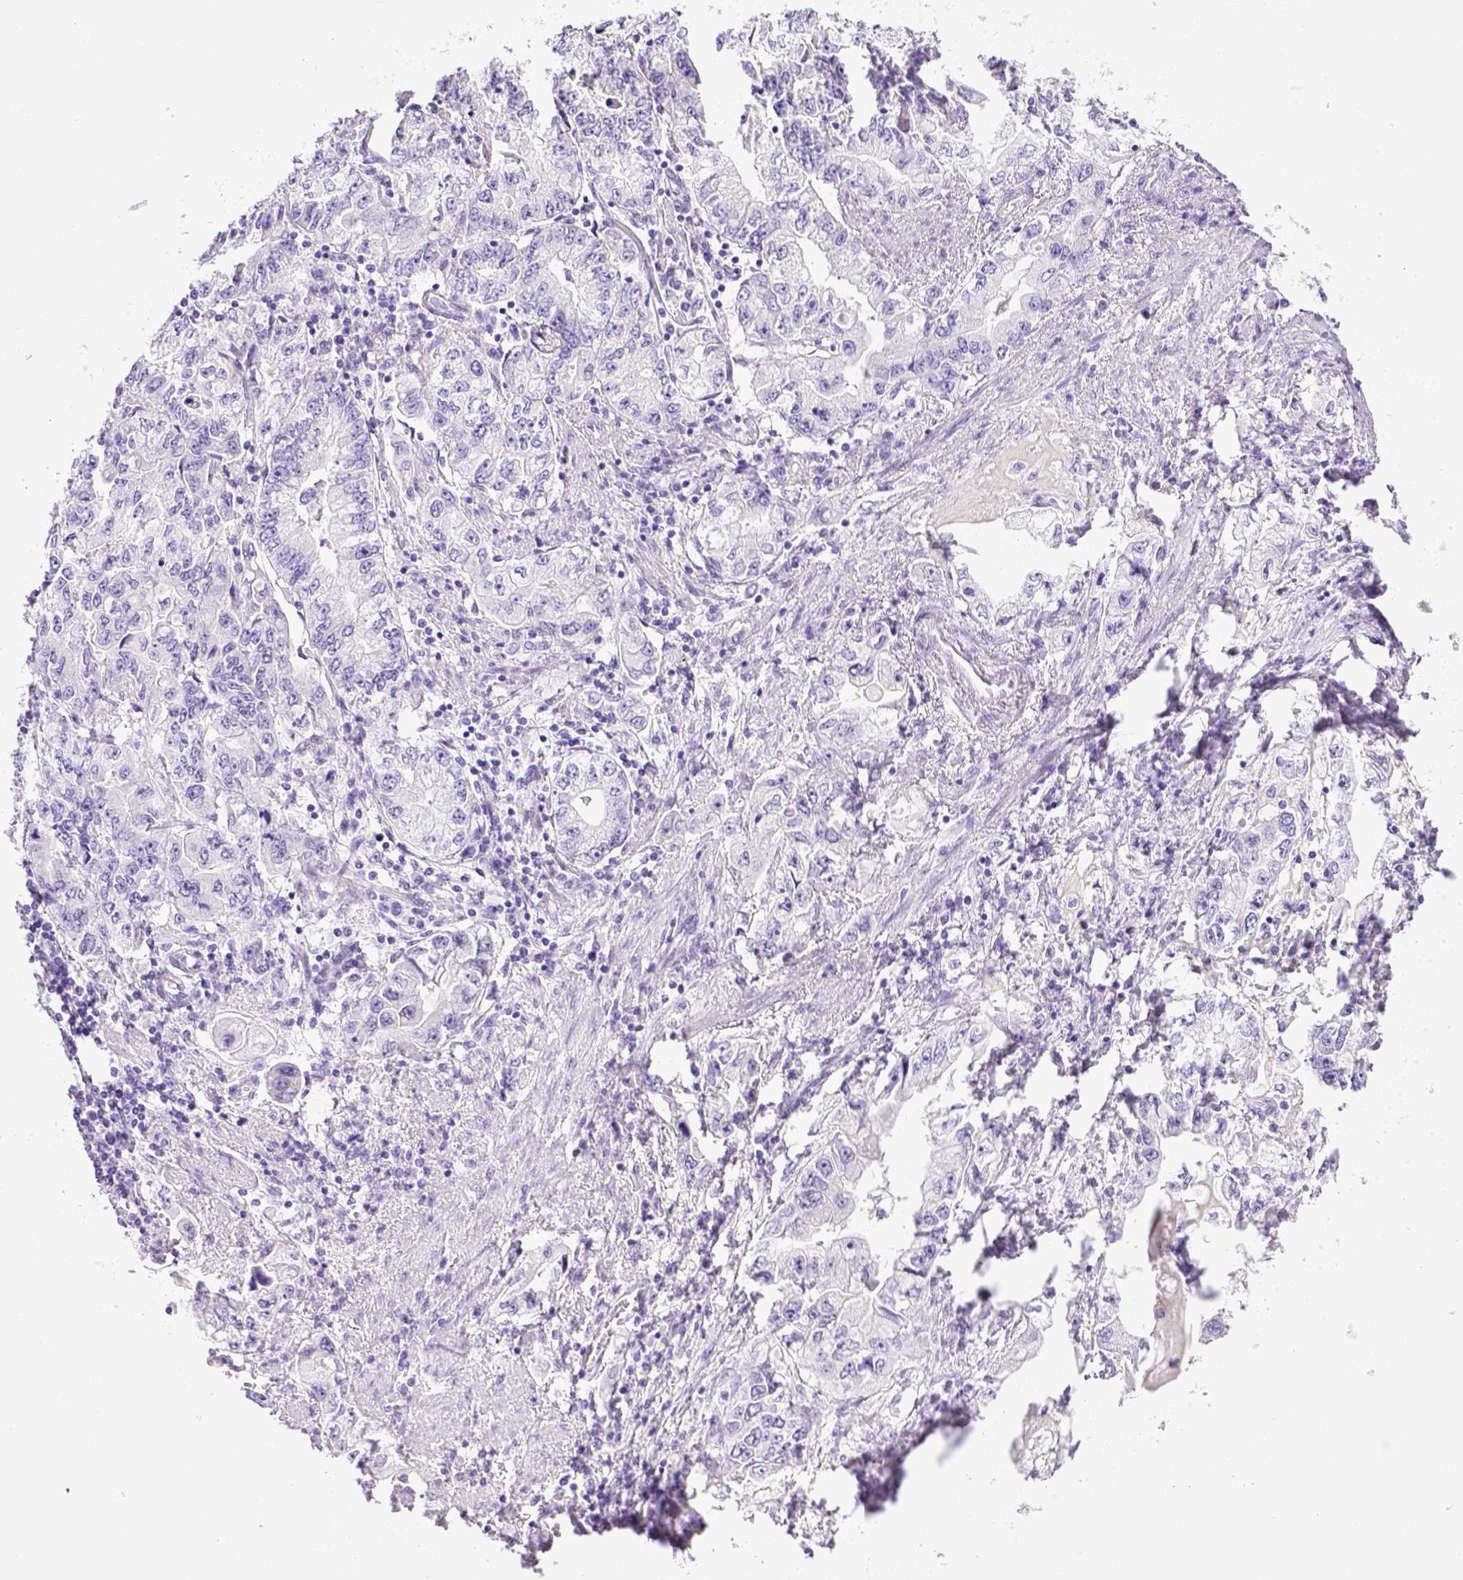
{"staining": {"intensity": "negative", "quantity": "none", "location": "none"}, "tissue": "stomach cancer", "cell_type": "Tumor cells", "image_type": "cancer", "snomed": [{"axis": "morphology", "description": "Adenocarcinoma, NOS"}, {"axis": "topography", "description": "Stomach, lower"}], "caption": "This micrograph is of adenocarcinoma (stomach) stained with immunohistochemistry (IHC) to label a protein in brown with the nuclei are counter-stained blue. There is no staining in tumor cells.", "gene": "ARHGAP36", "patient": {"sex": "female", "age": 93}}